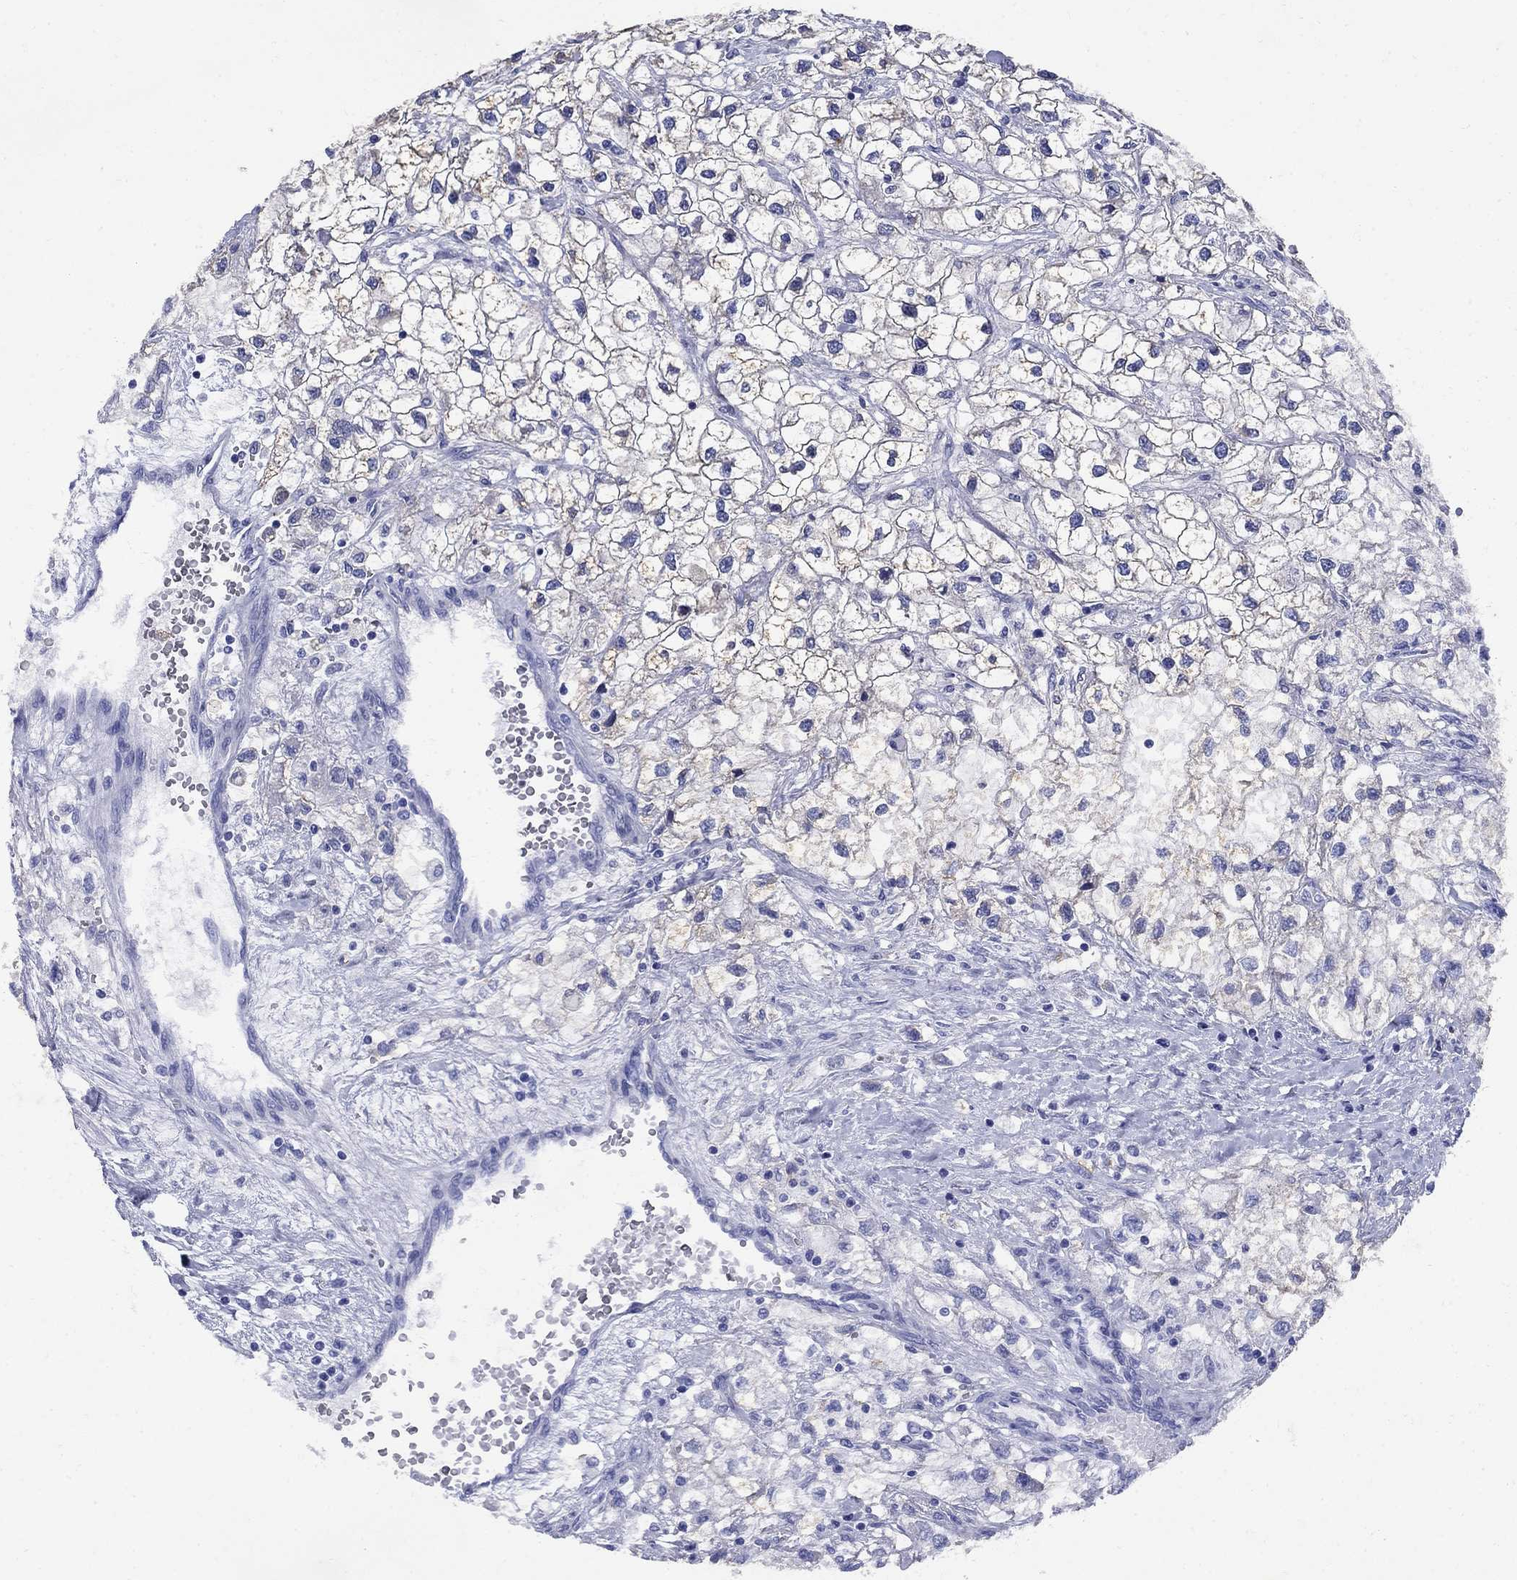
{"staining": {"intensity": "weak", "quantity": "<25%", "location": "cytoplasmic/membranous"}, "tissue": "renal cancer", "cell_type": "Tumor cells", "image_type": "cancer", "snomed": [{"axis": "morphology", "description": "Adenocarcinoma, NOS"}, {"axis": "topography", "description": "Kidney"}], "caption": "Renal cancer stained for a protein using IHC shows no staining tumor cells.", "gene": "CD1A", "patient": {"sex": "male", "age": 59}}